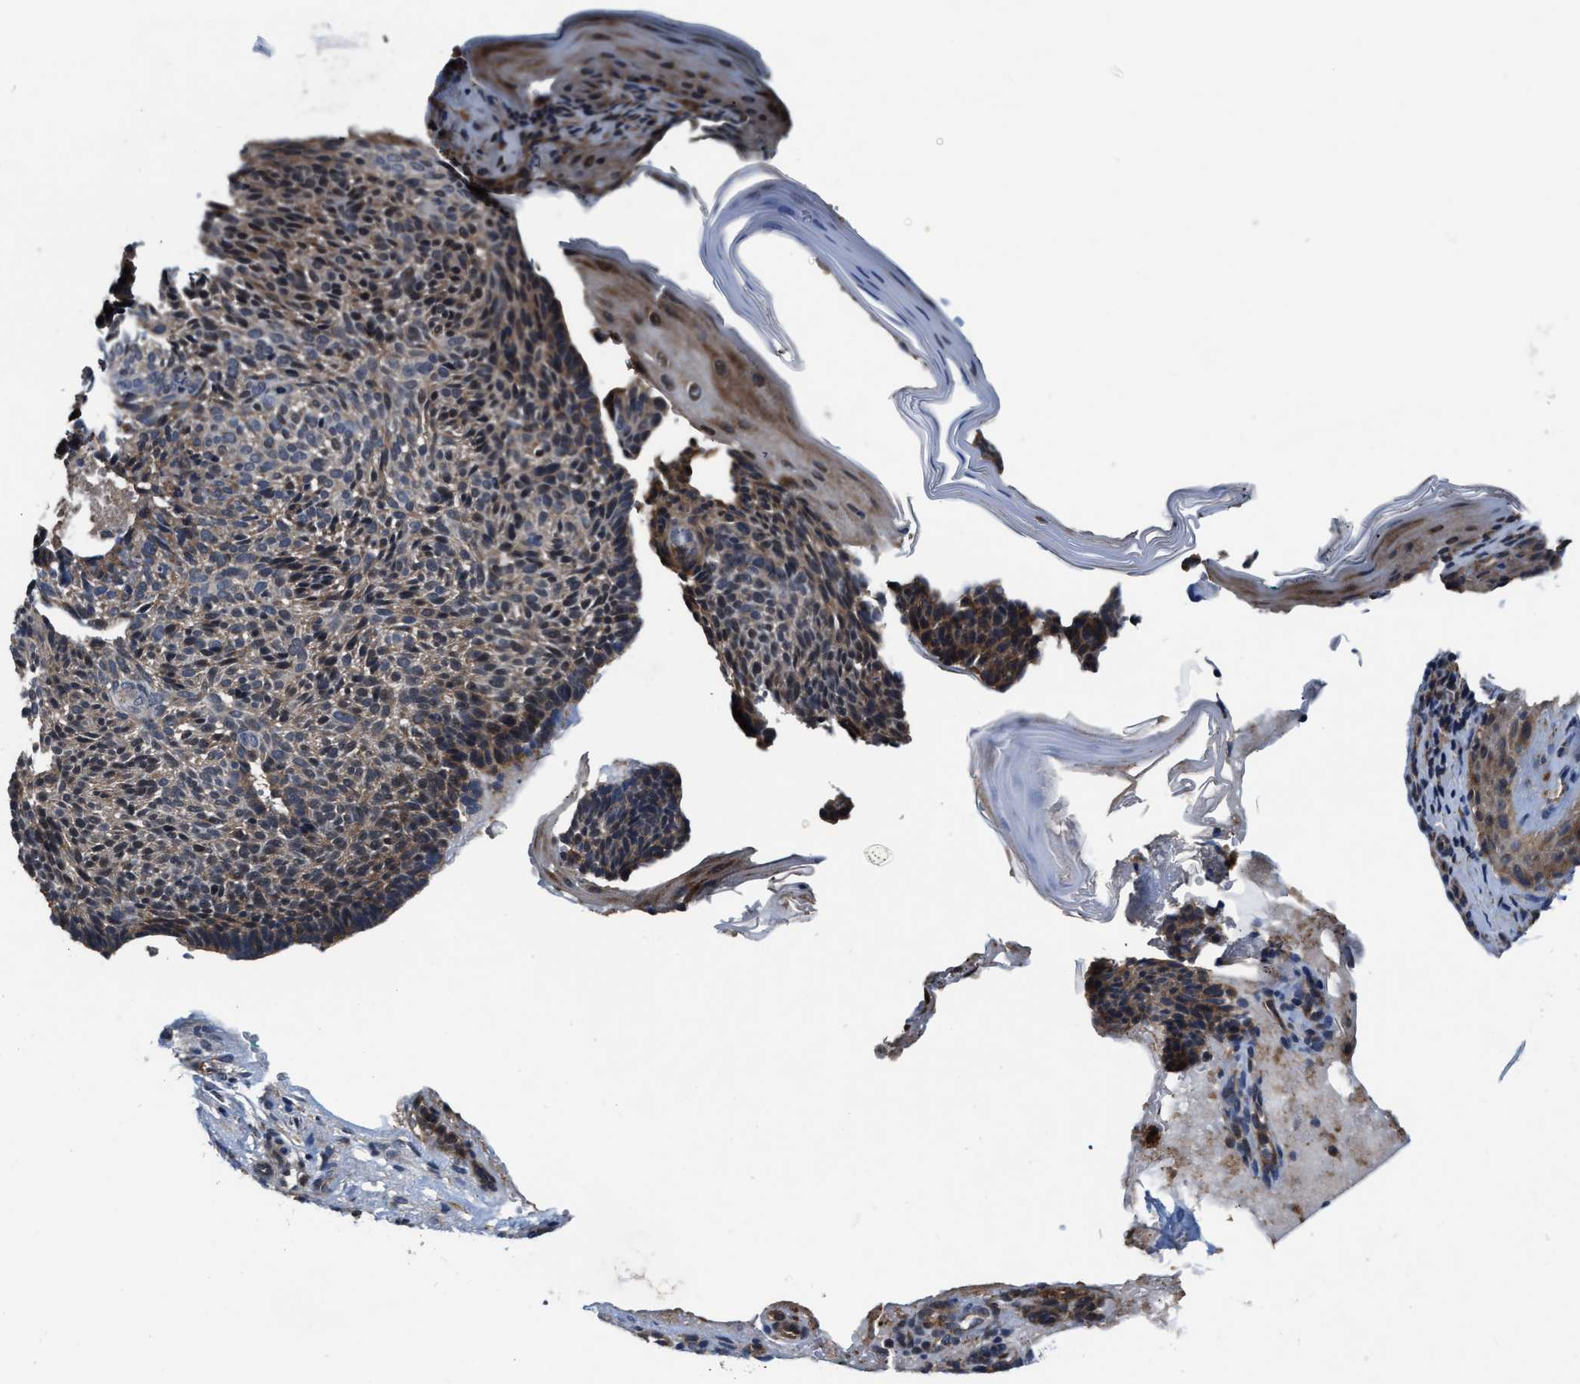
{"staining": {"intensity": "weak", "quantity": "25%-75%", "location": "cytoplasmic/membranous"}, "tissue": "skin cancer", "cell_type": "Tumor cells", "image_type": "cancer", "snomed": [{"axis": "morphology", "description": "Basal cell carcinoma"}, {"axis": "topography", "description": "Skin"}], "caption": "The immunohistochemical stain highlights weak cytoplasmic/membranous staining in tumor cells of skin cancer tissue. Using DAB (brown) and hematoxylin (blue) stains, captured at high magnification using brightfield microscopy.", "gene": "SLC12A2", "patient": {"sex": "male", "age": 61}}